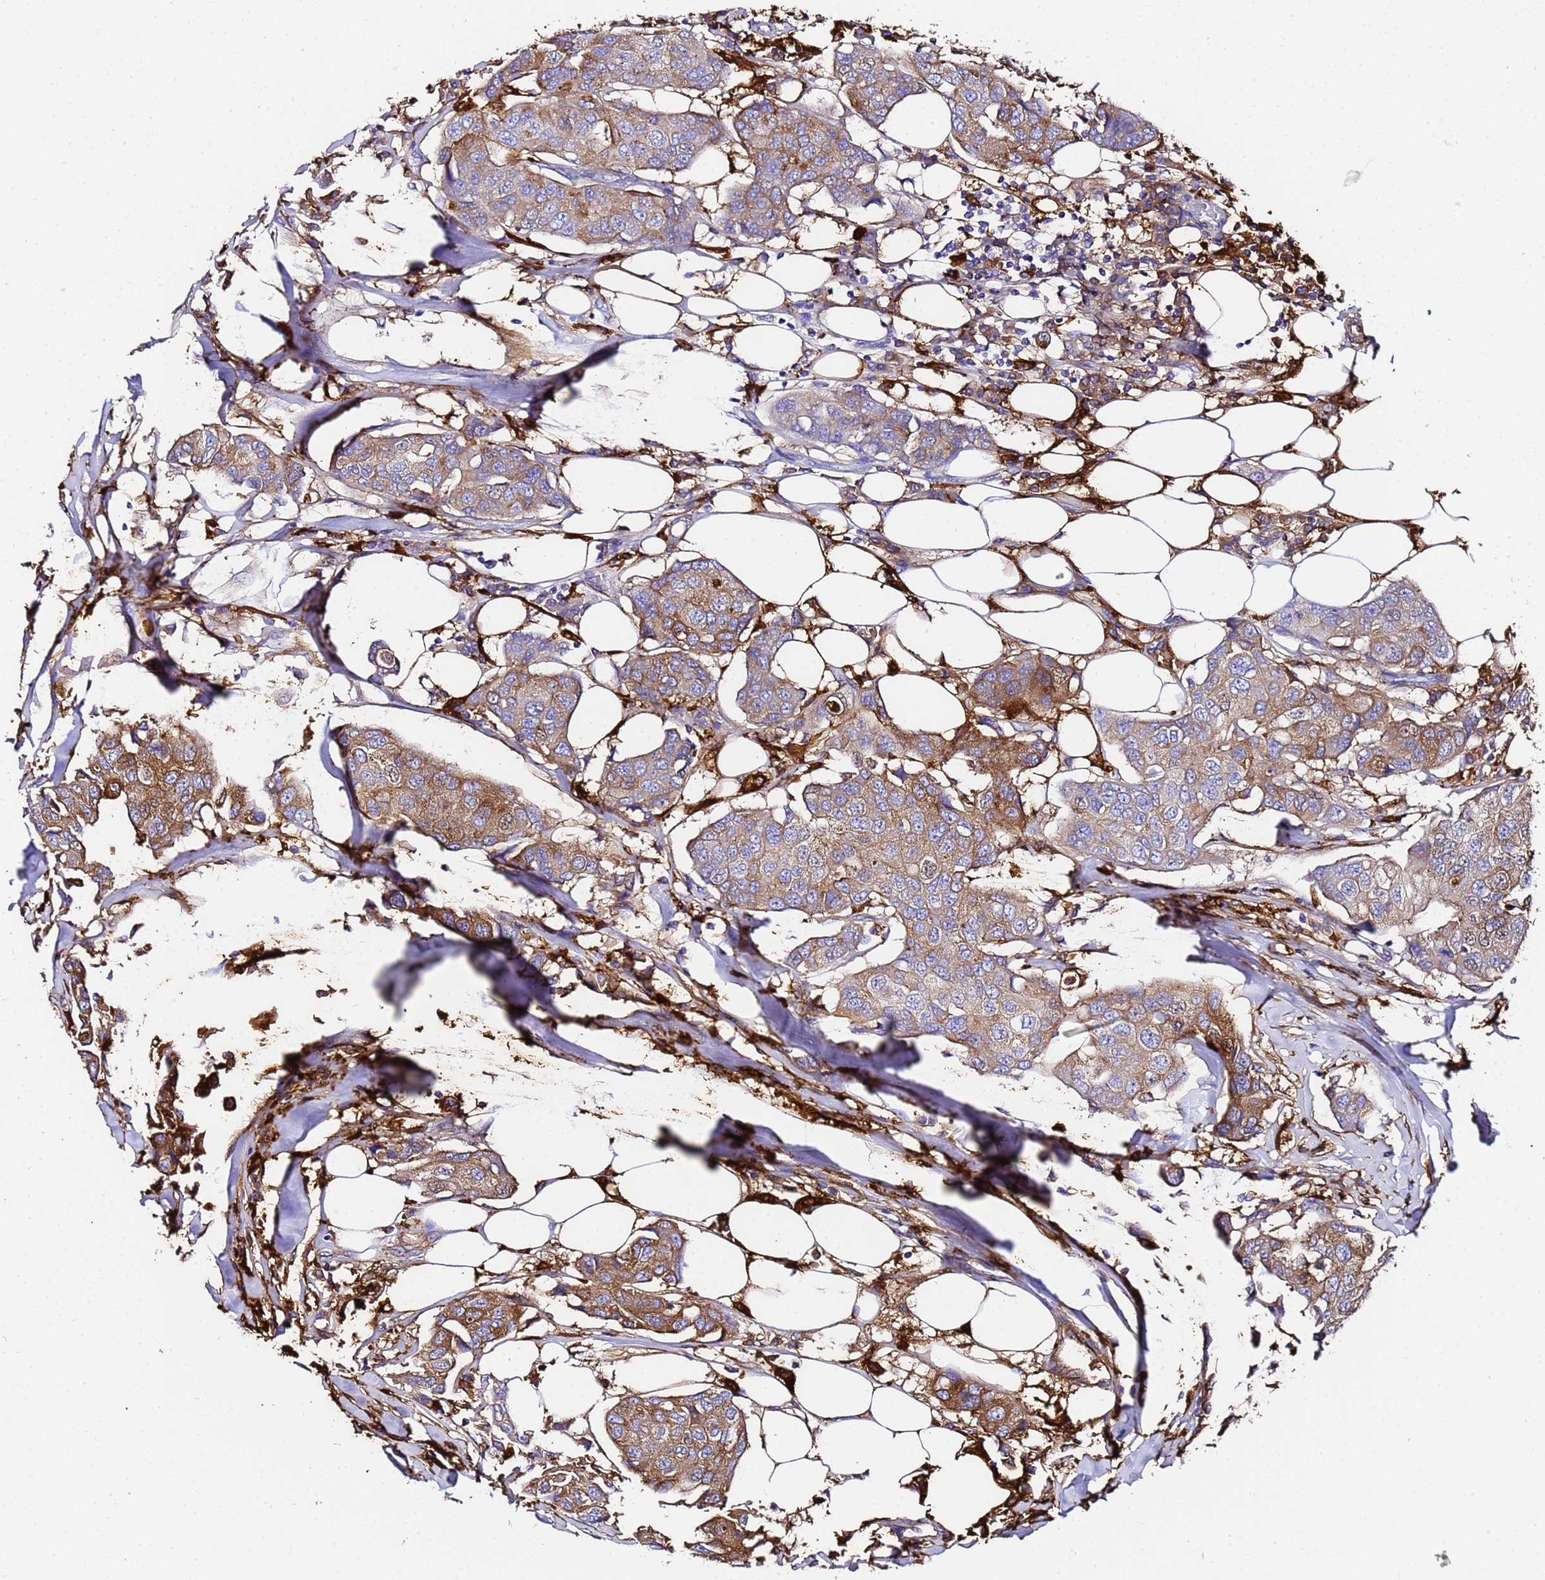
{"staining": {"intensity": "moderate", "quantity": ">75%", "location": "cytoplasmic/membranous"}, "tissue": "breast cancer", "cell_type": "Tumor cells", "image_type": "cancer", "snomed": [{"axis": "morphology", "description": "Duct carcinoma"}, {"axis": "topography", "description": "Breast"}], "caption": "Protein staining shows moderate cytoplasmic/membranous positivity in about >75% of tumor cells in breast cancer.", "gene": "FTL", "patient": {"sex": "female", "age": 80}}